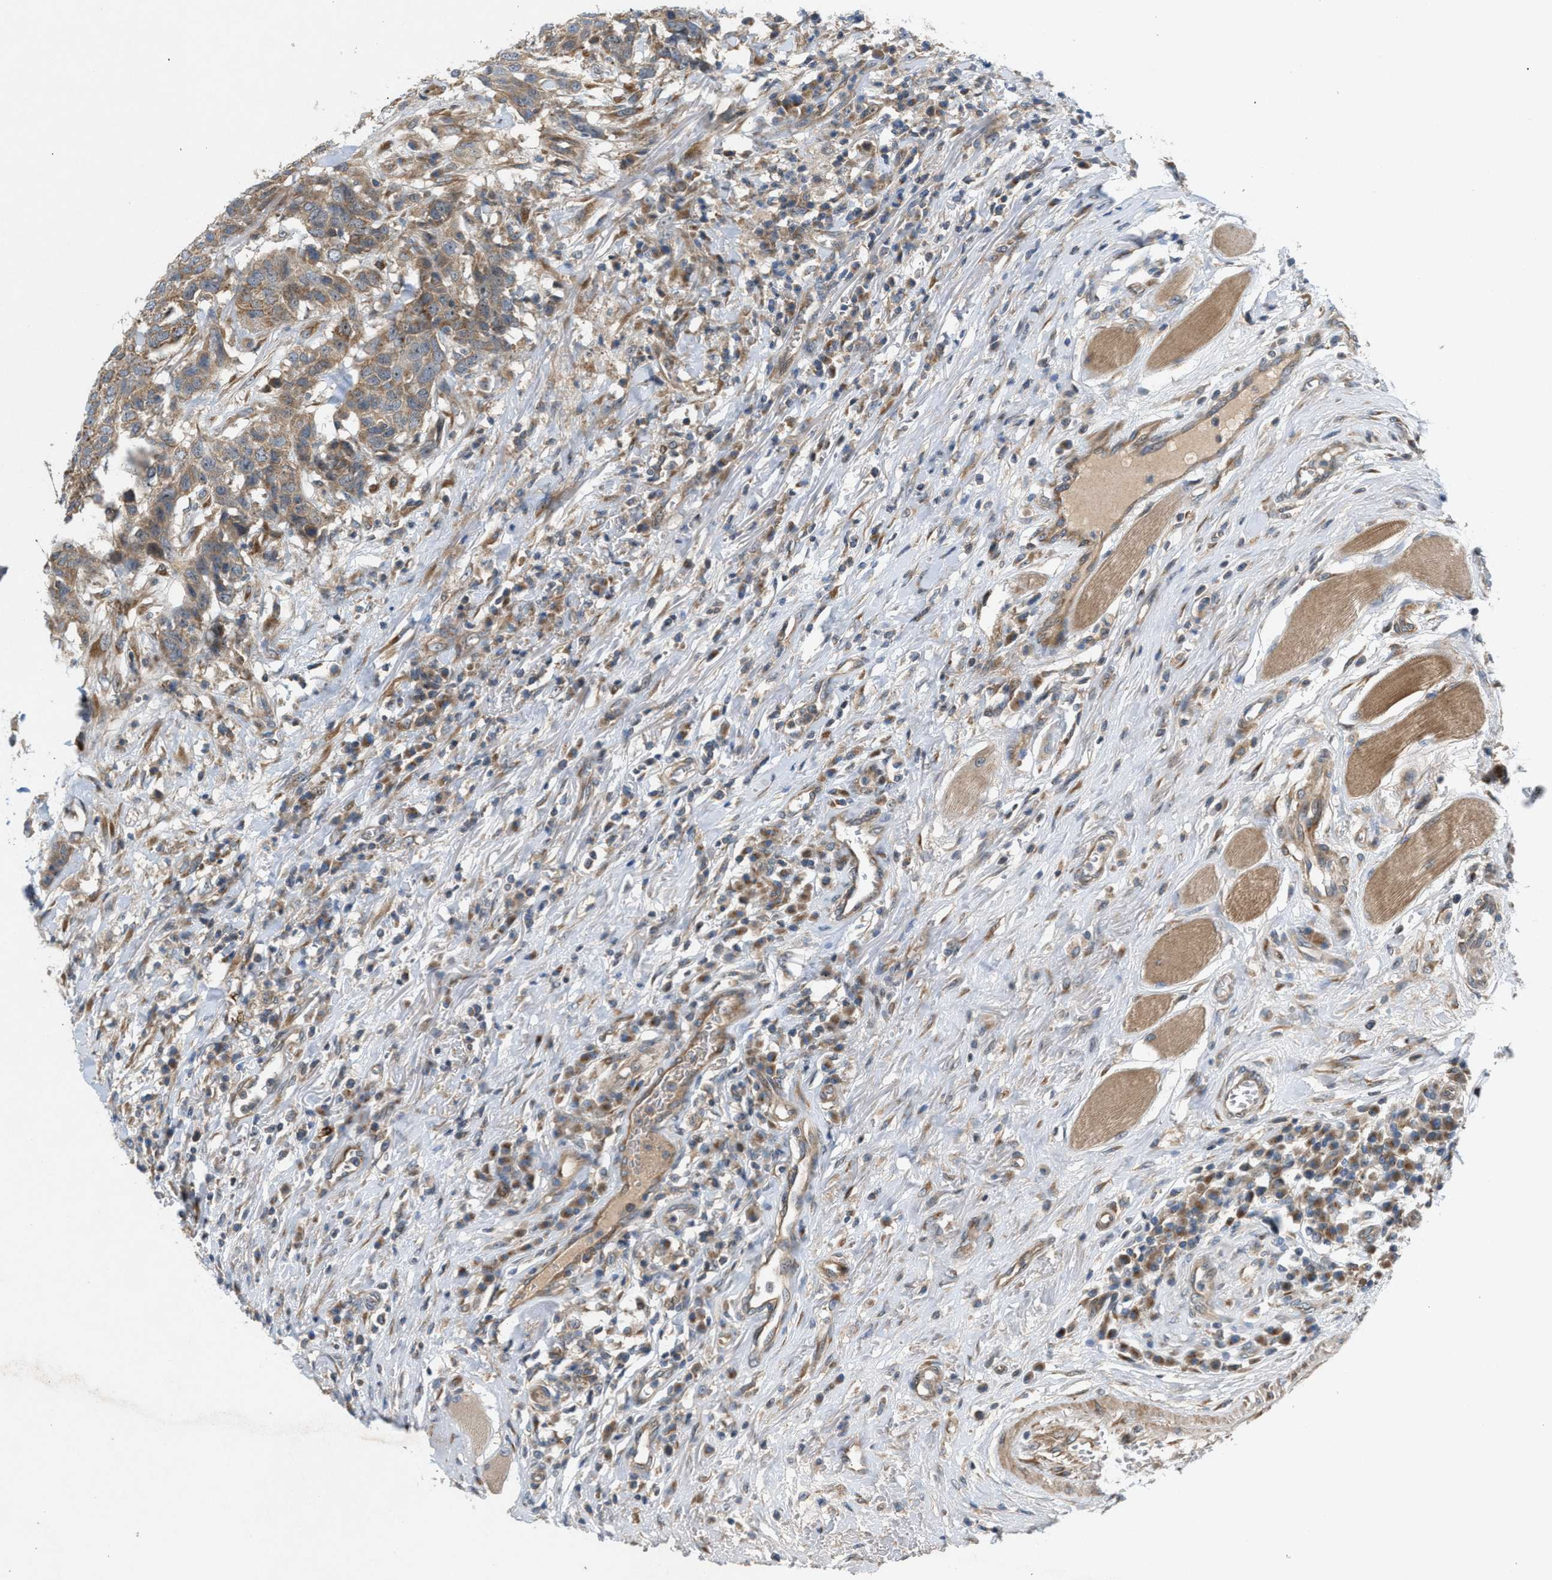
{"staining": {"intensity": "weak", "quantity": ">75%", "location": "cytoplasmic/membranous"}, "tissue": "head and neck cancer", "cell_type": "Tumor cells", "image_type": "cancer", "snomed": [{"axis": "morphology", "description": "Squamous cell carcinoma, NOS"}, {"axis": "topography", "description": "Head-Neck"}], "caption": "Head and neck squamous cell carcinoma was stained to show a protein in brown. There is low levels of weak cytoplasmic/membranous positivity in about >75% of tumor cells.", "gene": "CYB5D1", "patient": {"sex": "male", "age": 66}}